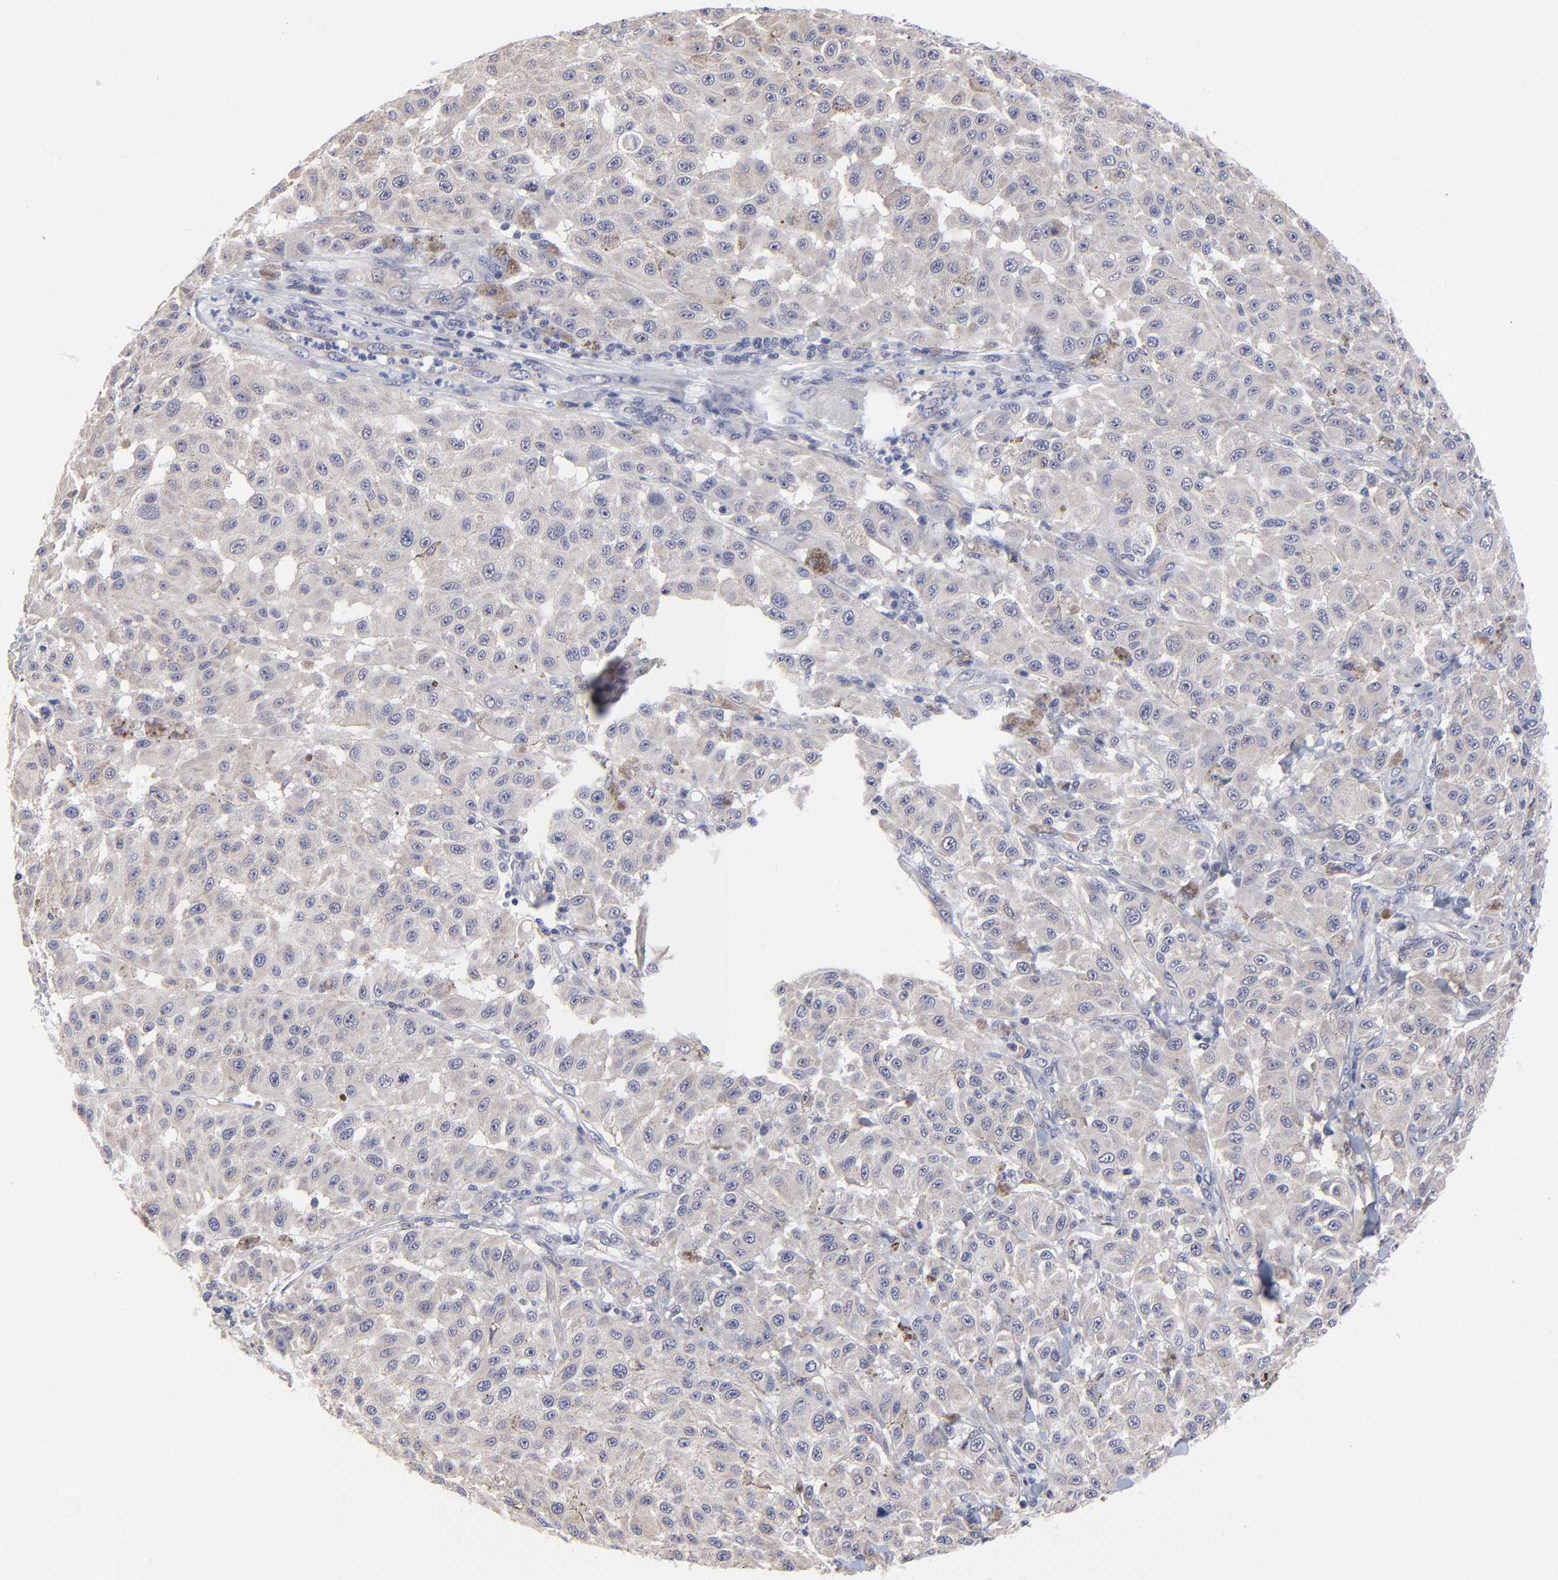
{"staining": {"intensity": "weak", "quantity": ">75%", "location": "cytoplasmic/membranous"}, "tissue": "melanoma", "cell_type": "Tumor cells", "image_type": "cancer", "snomed": [{"axis": "morphology", "description": "Malignant melanoma, NOS"}, {"axis": "topography", "description": "Skin"}], "caption": "IHC staining of melanoma, which shows low levels of weak cytoplasmic/membranous staining in approximately >75% of tumor cells indicating weak cytoplasmic/membranous protein staining. The staining was performed using DAB (brown) for protein detection and nuclei were counterstained in hematoxylin (blue).", "gene": "FBXO8", "patient": {"sex": "female", "age": 64}}